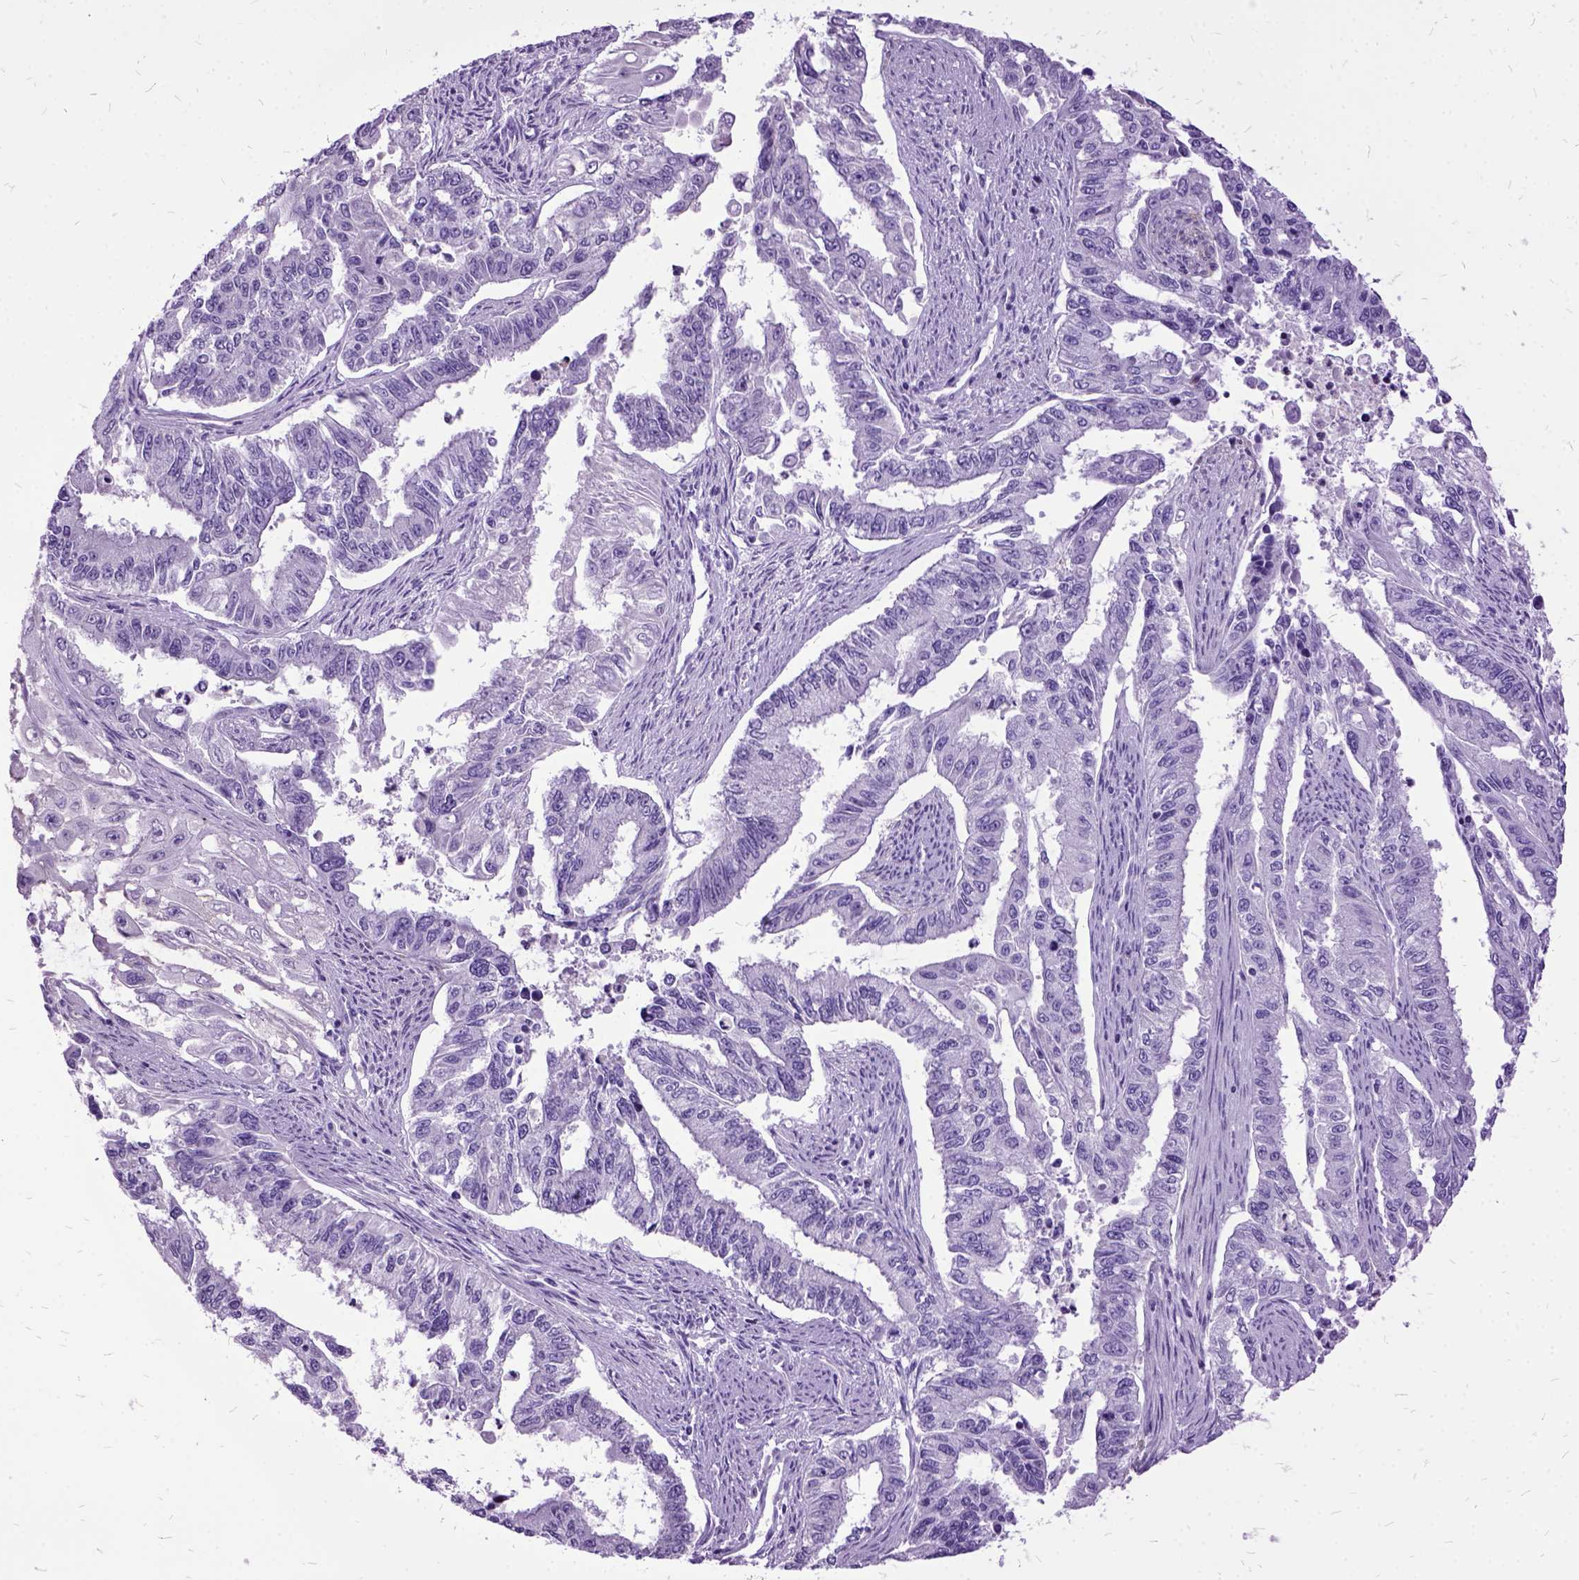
{"staining": {"intensity": "negative", "quantity": "none", "location": "none"}, "tissue": "endometrial cancer", "cell_type": "Tumor cells", "image_type": "cancer", "snomed": [{"axis": "morphology", "description": "Adenocarcinoma, NOS"}, {"axis": "topography", "description": "Uterus"}], "caption": "This photomicrograph is of endometrial cancer stained with IHC to label a protein in brown with the nuclei are counter-stained blue. There is no positivity in tumor cells.", "gene": "MME", "patient": {"sex": "female", "age": 59}}